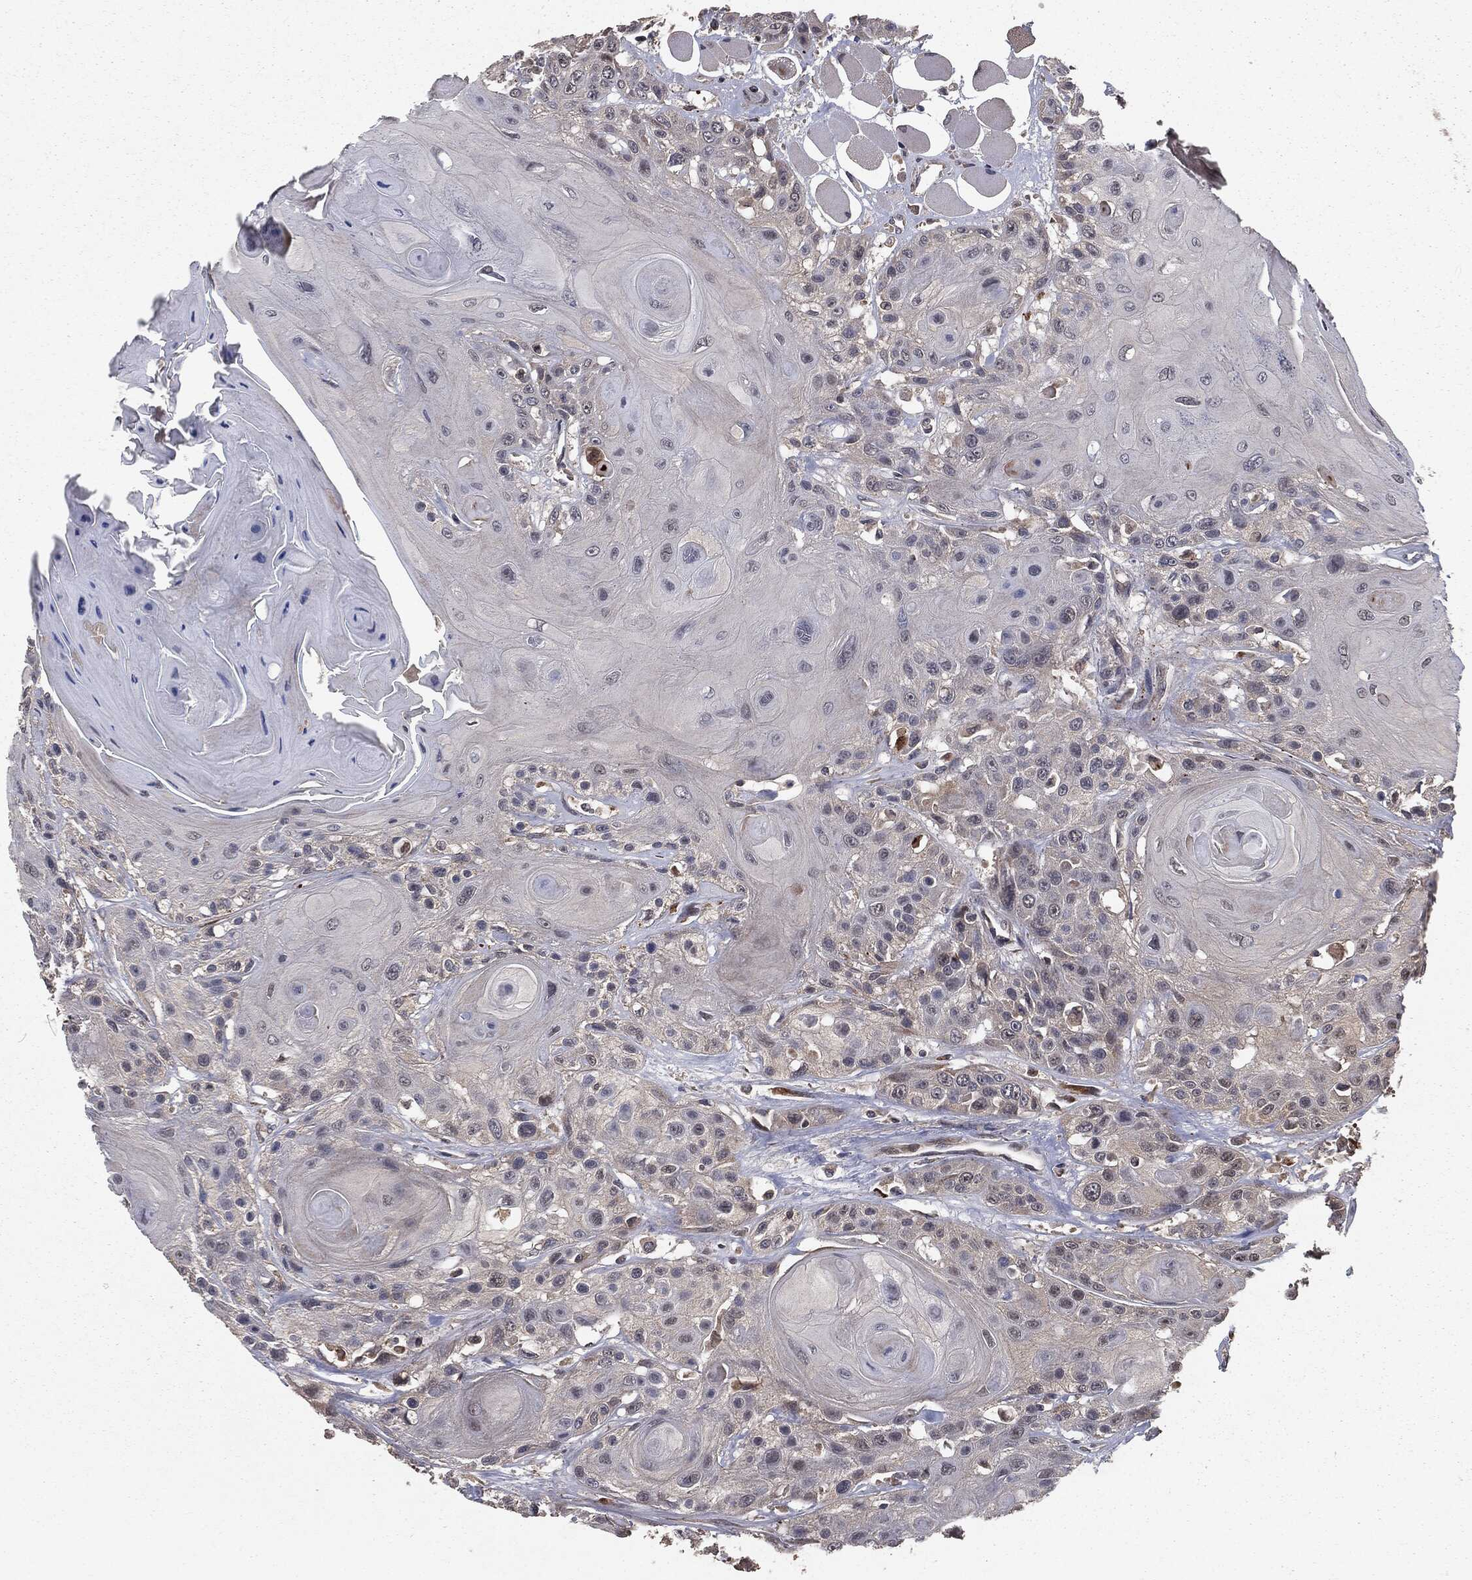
{"staining": {"intensity": "negative", "quantity": "none", "location": "none"}, "tissue": "head and neck cancer", "cell_type": "Tumor cells", "image_type": "cancer", "snomed": [{"axis": "morphology", "description": "Squamous cell carcinoma, NOS"}, {"axis": "topography", "description": "Head-Neck"}], "caption": "DAB immunohistochemical staining of head and neck cancer (squamous cell carcinoma) displays no significant positivity in tumor cells.", "gene": "FBXO7", "patient": {"sex": "female", "age": 59}}